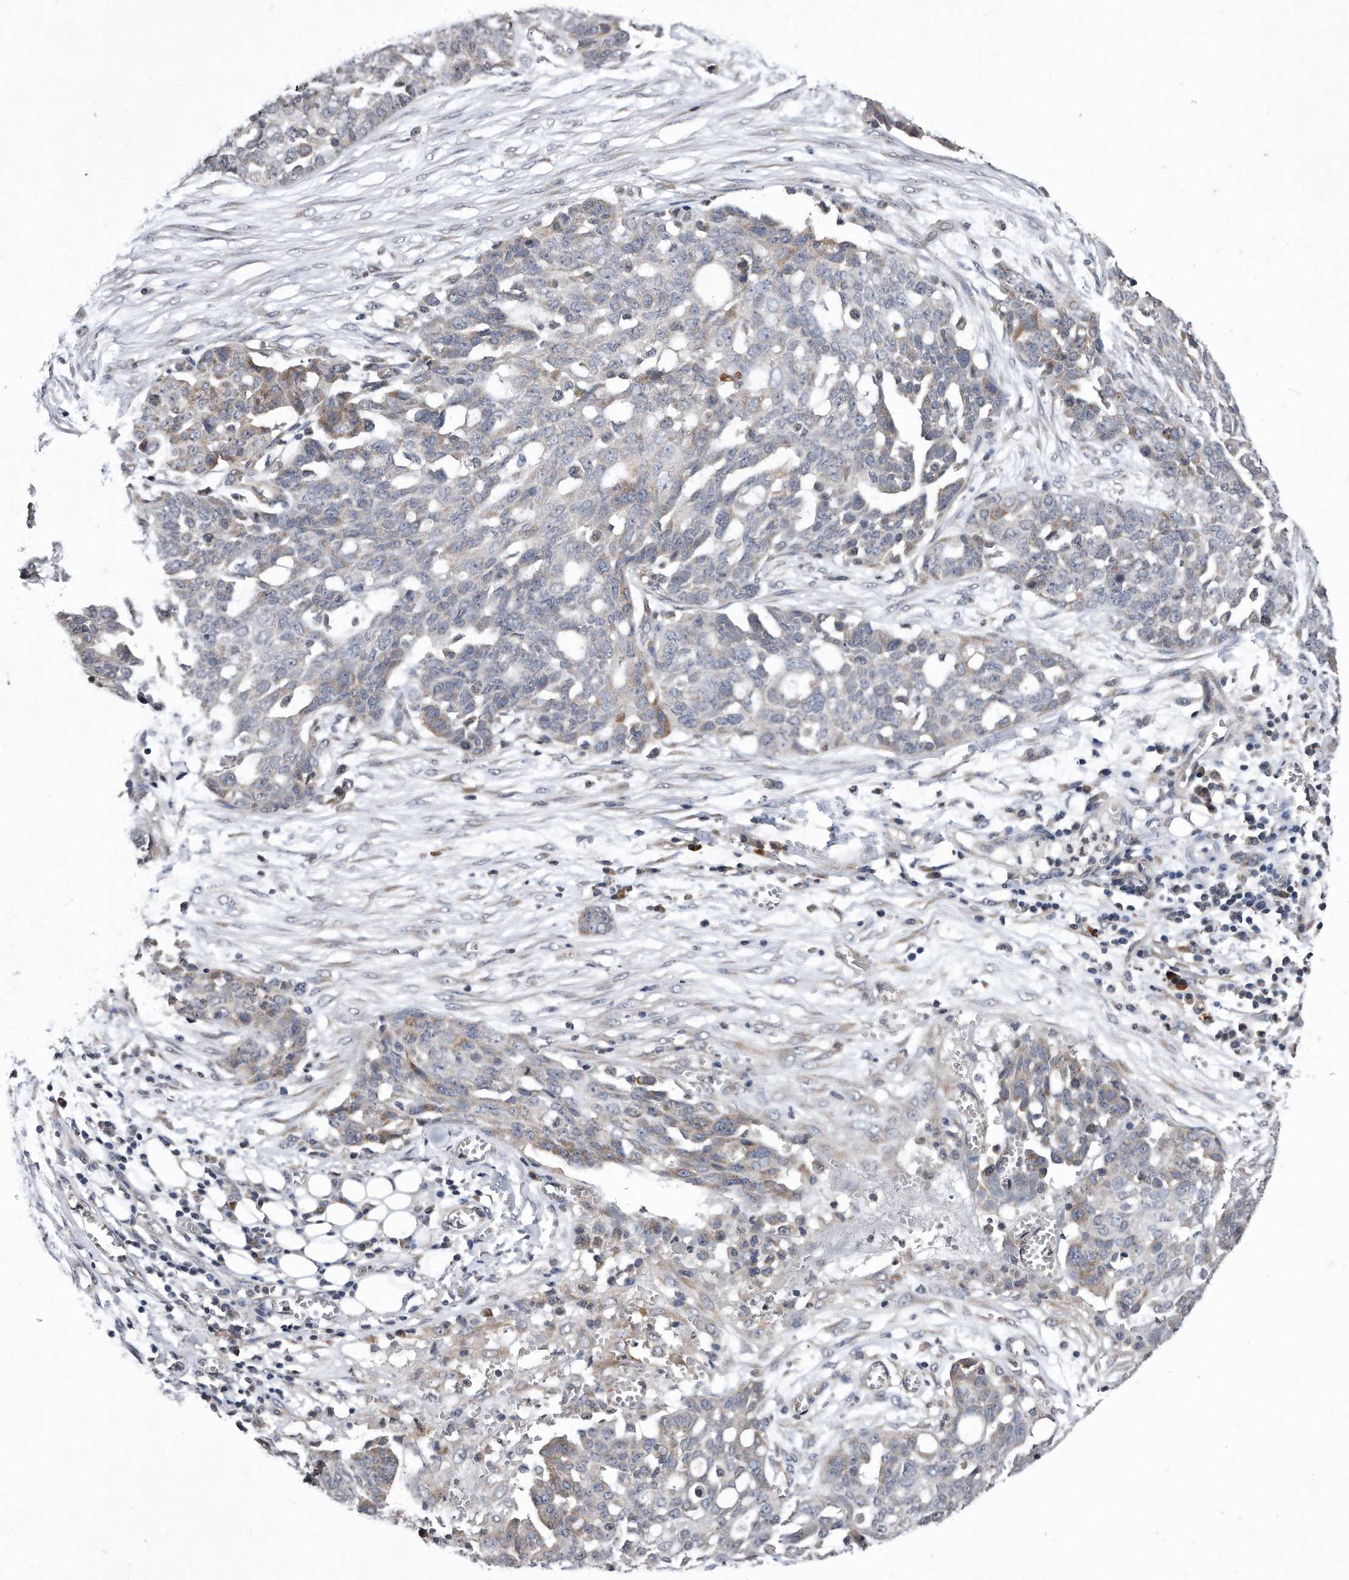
{"staining": {"intensity": "negative", "quantity": "none", "location": "none"}, "tissue": "ovarian cancer", "cell_type": "Tumor cells", "image_type": "cancer", "snomed": [{"axis": "morphology", "description": "Cystadenocarcinoma, serous, NOS"}, {"axis": "topography", "description": "Soft tissue"}, {"axis": "topography", "description": "Ovary"}], "caption": "Immunohistochemistry (IHC) image of neoplastic tissue: serous cystadenocarcinoma (ovarian) stained with DAB (3,3'-diaminobenzidine) demonstrates no significant protein expression in tumor cells. Nuclei are stained in blue.", "gene": "DAB1", "patient": {"sex": "female", "age": 57}}